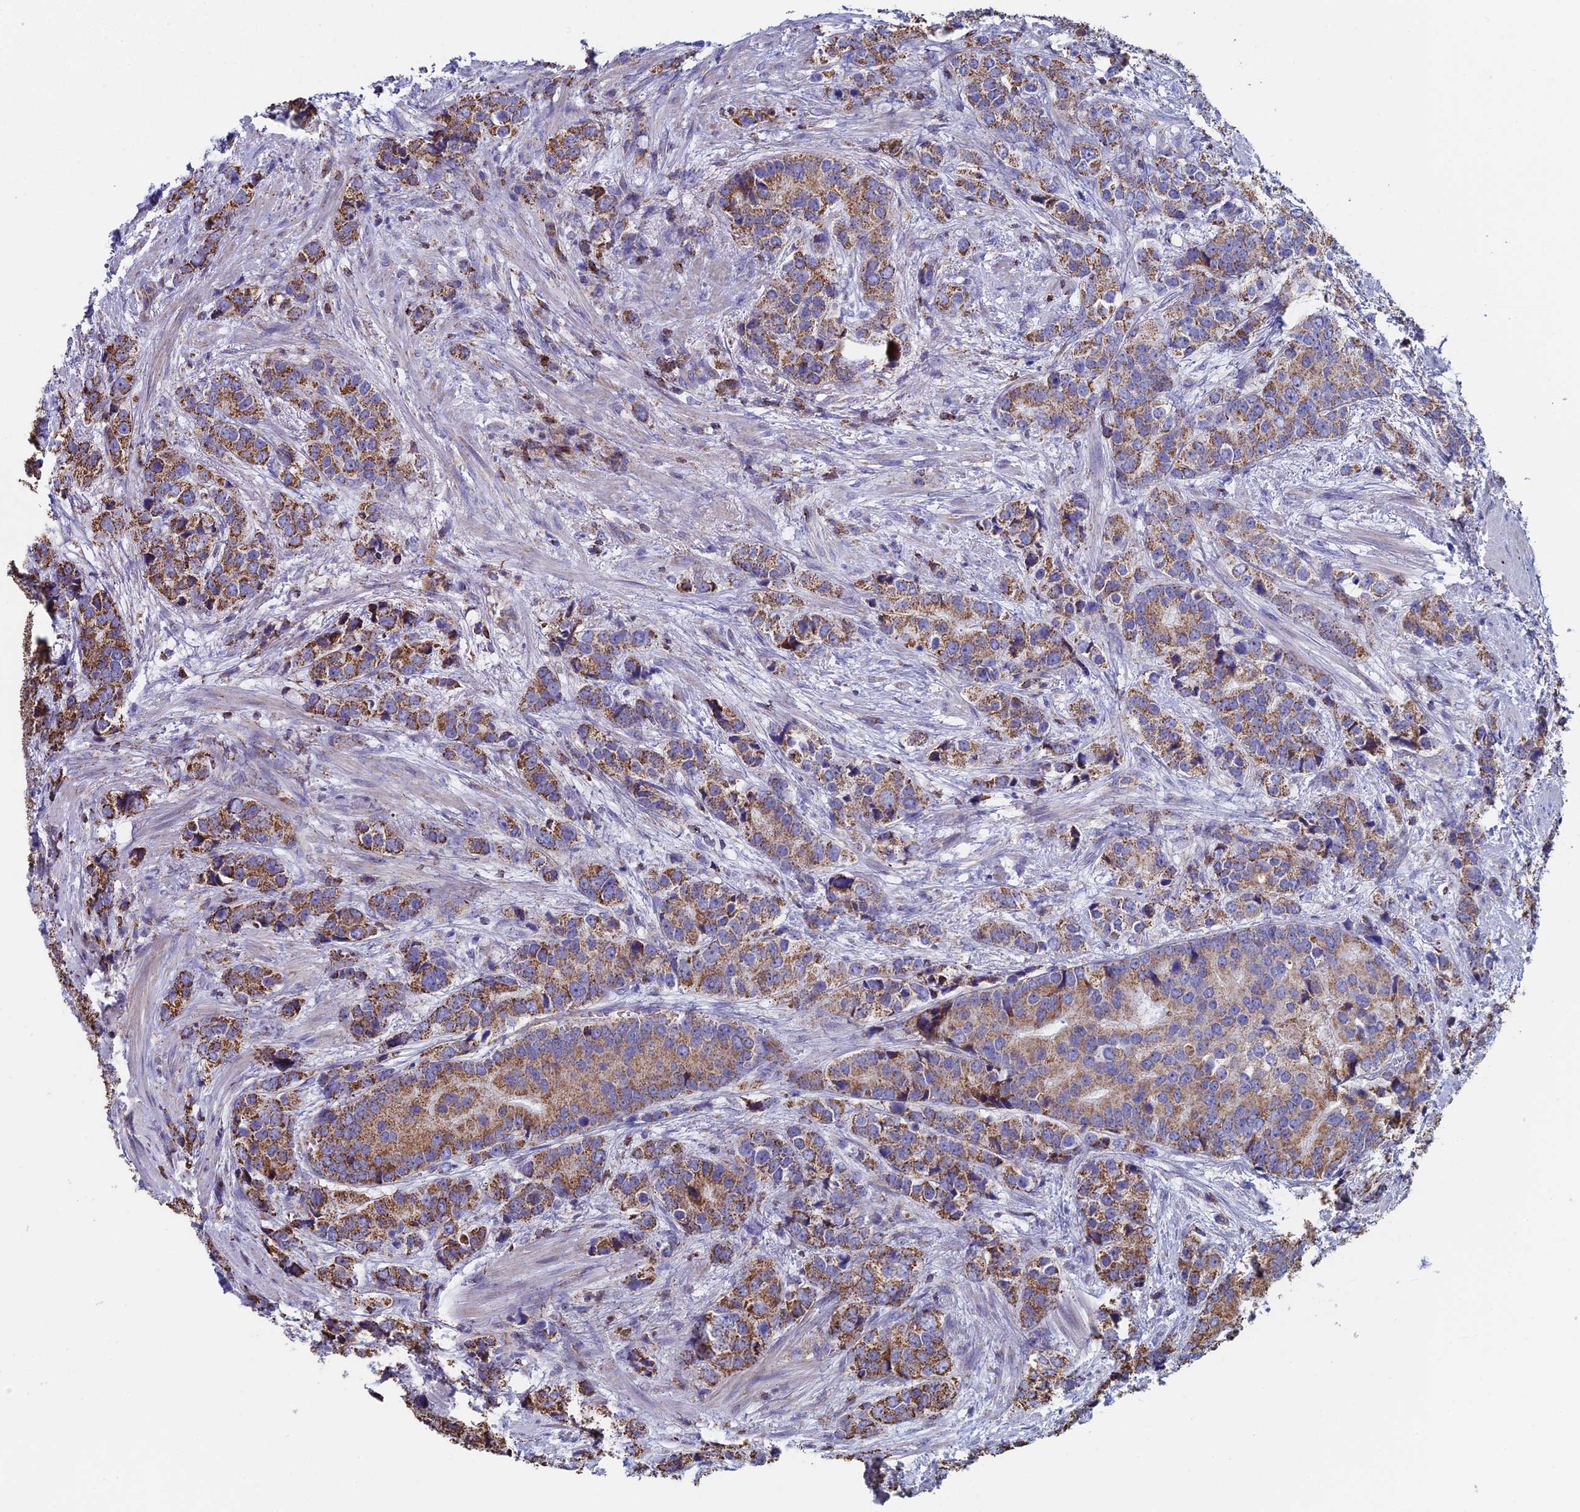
{"staining": {"intensity": "moderate", "quantity": ">75%", "location": "cytoplasmic/membranous"}, "tissue": "prostate cancer", "cell_type": "Tumor cells", "image_type": "cancer", "snomed": [{"axis": "morphology", "description": "Adenocarcinoma, High grade"}, {"axis": "topography", "description": "Prostate"}], "caption": "Immunohistochemical staining of human prostate cancer reveals medium levels of moderate cytoplasmic/membranous protein expression in about >75% of tumor cells. Immunohistochemistry (ihc) stains the protein of interest in brown and the nuclei are stained blue.", "gene": "SPOCK2", "patient": {"sex": "male", "age": 62}}